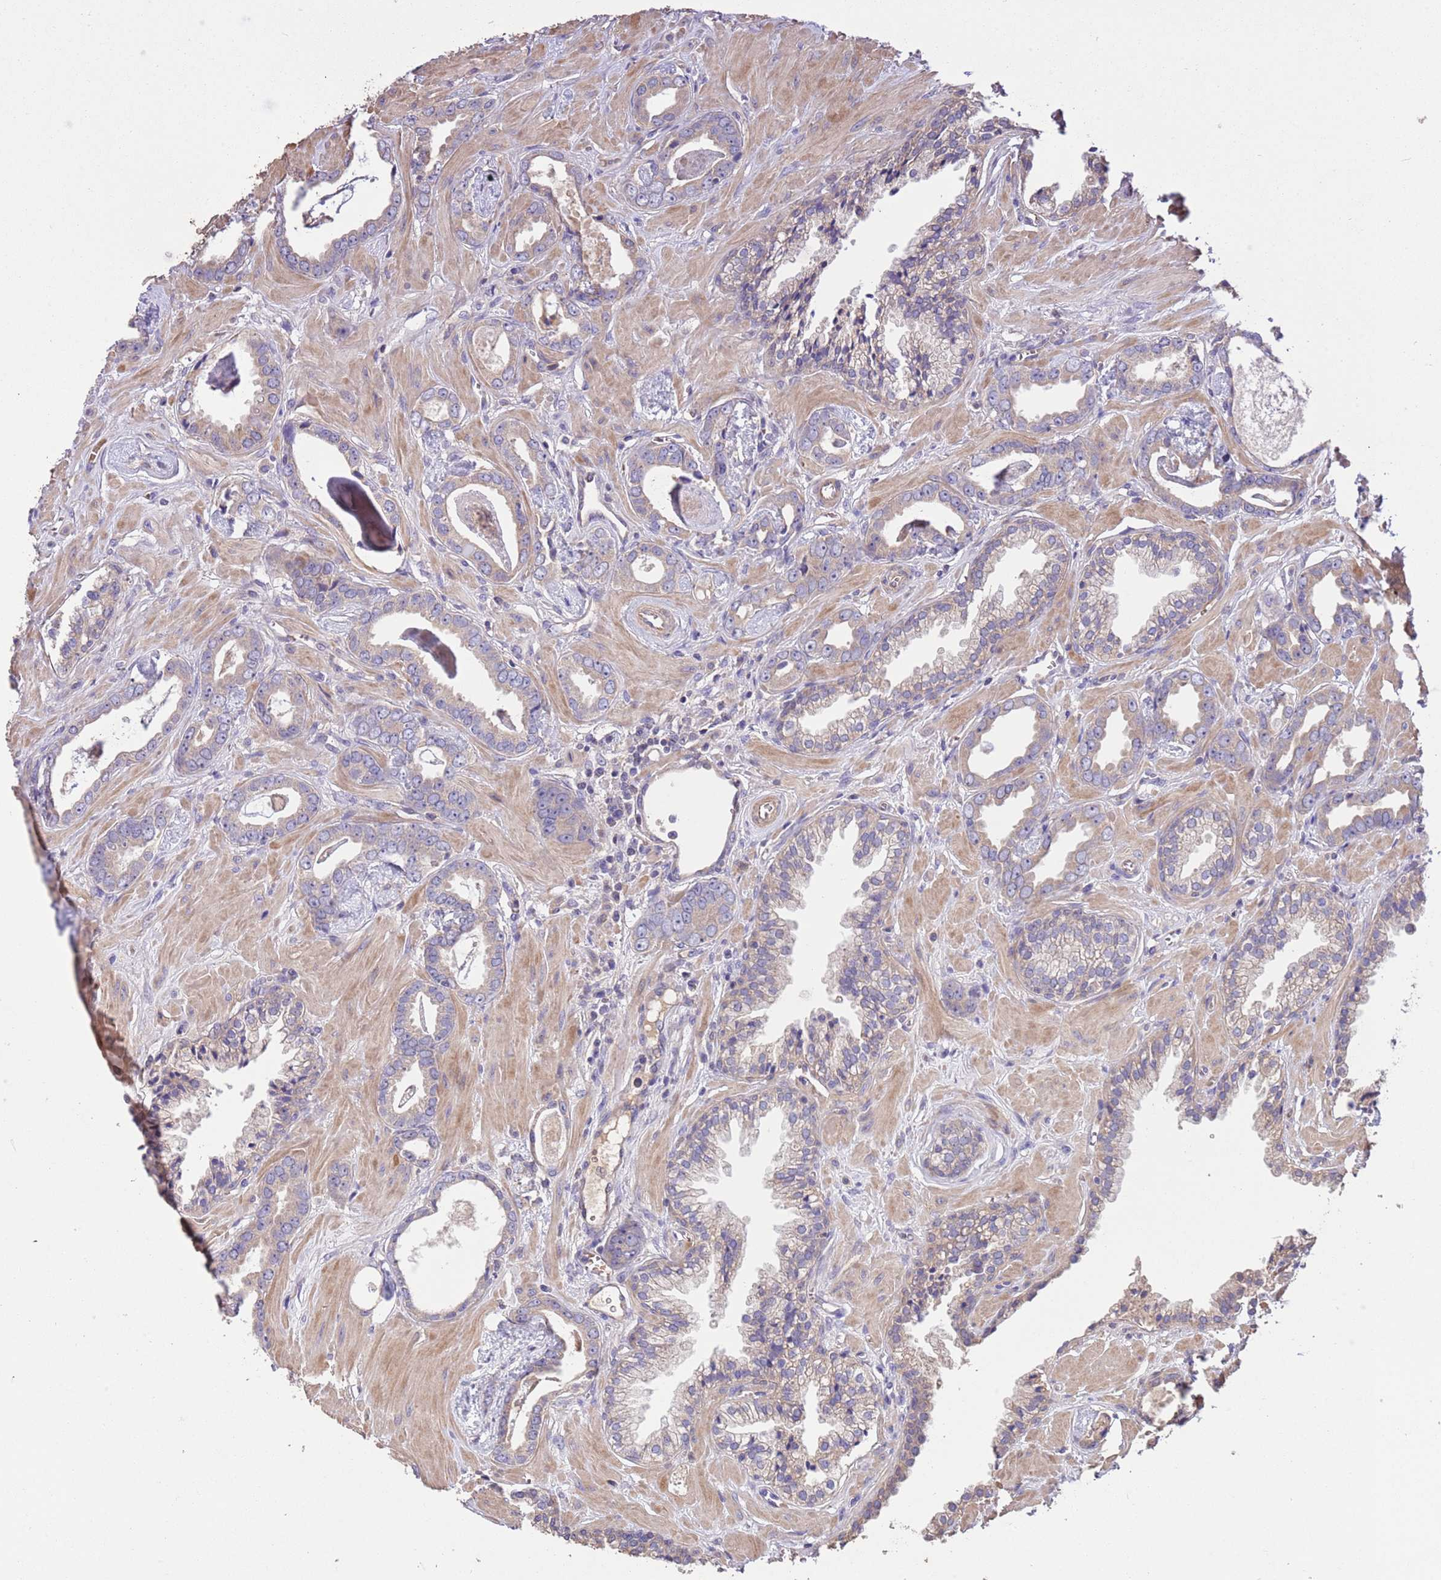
{"staining": {"intensity": "negative", "quantity": "none", "location": "none"}, "tissue": "prostate cancer", "cell_type": "Tumor cells", "image_type": "cancer", "snomed": [{"axis": "morphology", "description": "Adenocarcinoma, Low grade"}, {"axis": "topography", "description": "Prostate"}], "caption": "This image is of prostate cancer (adenocarcinoma (low-grade)) stained with IHC to label a protein in brown with the nuclei are counter-stained blue. There is no positivity in tumor cells. (Brightfield microscopy of DAB (3,3'-diaminobenzidine) immunohistochemistry (IHC) at high magnification).", "gene": "FAM89B", "patient": {"sex": "male", "age": 60}}